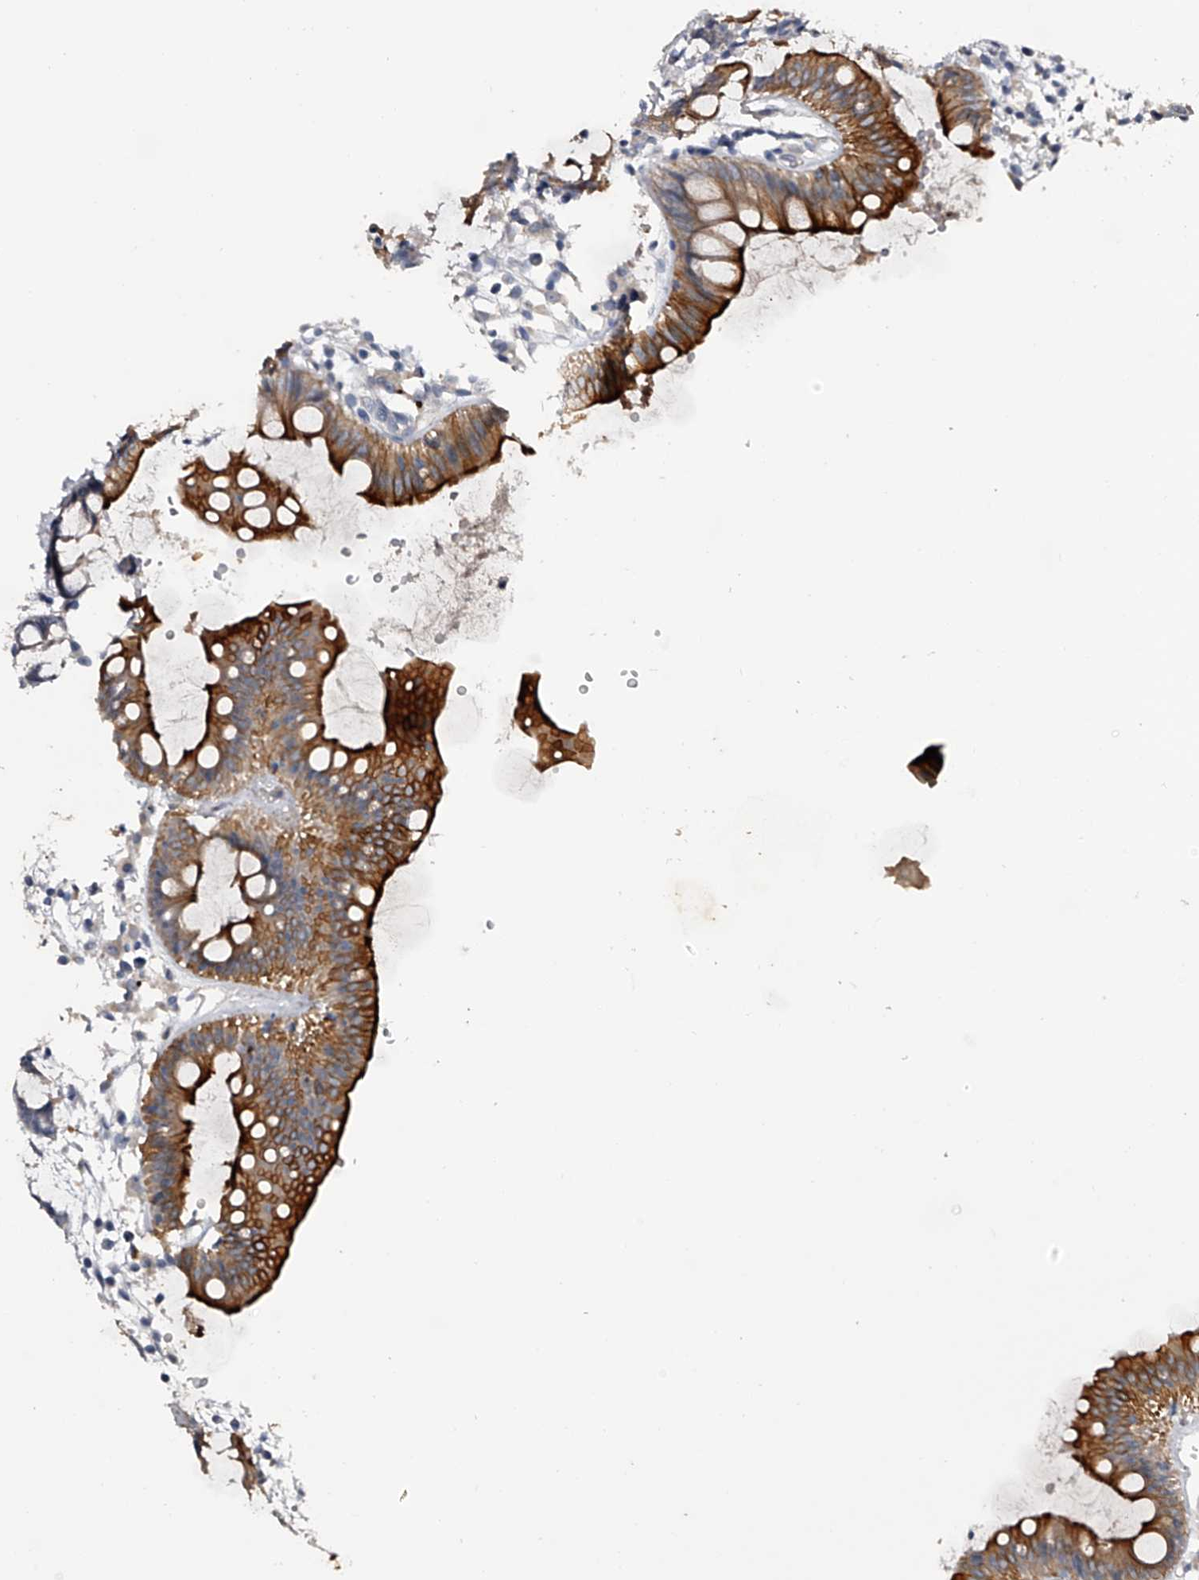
{"staining": {"intensity": "weak", "quantity": "25%-75%", "location": "cytoplasmic/membranous"}, "tissue": "colon", "cell_type": "Endothelial cells", "image_type": "normal", "snomed": [{"axis": "morphology", "description": "Normal tissue, NOS"}, {"axis": "topography", "description": "Colon"}], "caption": "Weak cytoplasmic/membranous expression is identified in approximately 25%-75% of endothelial cells in unremarkable colon.", "gene": "MDN1", "patient": {"sex": "male", "age": 56}}